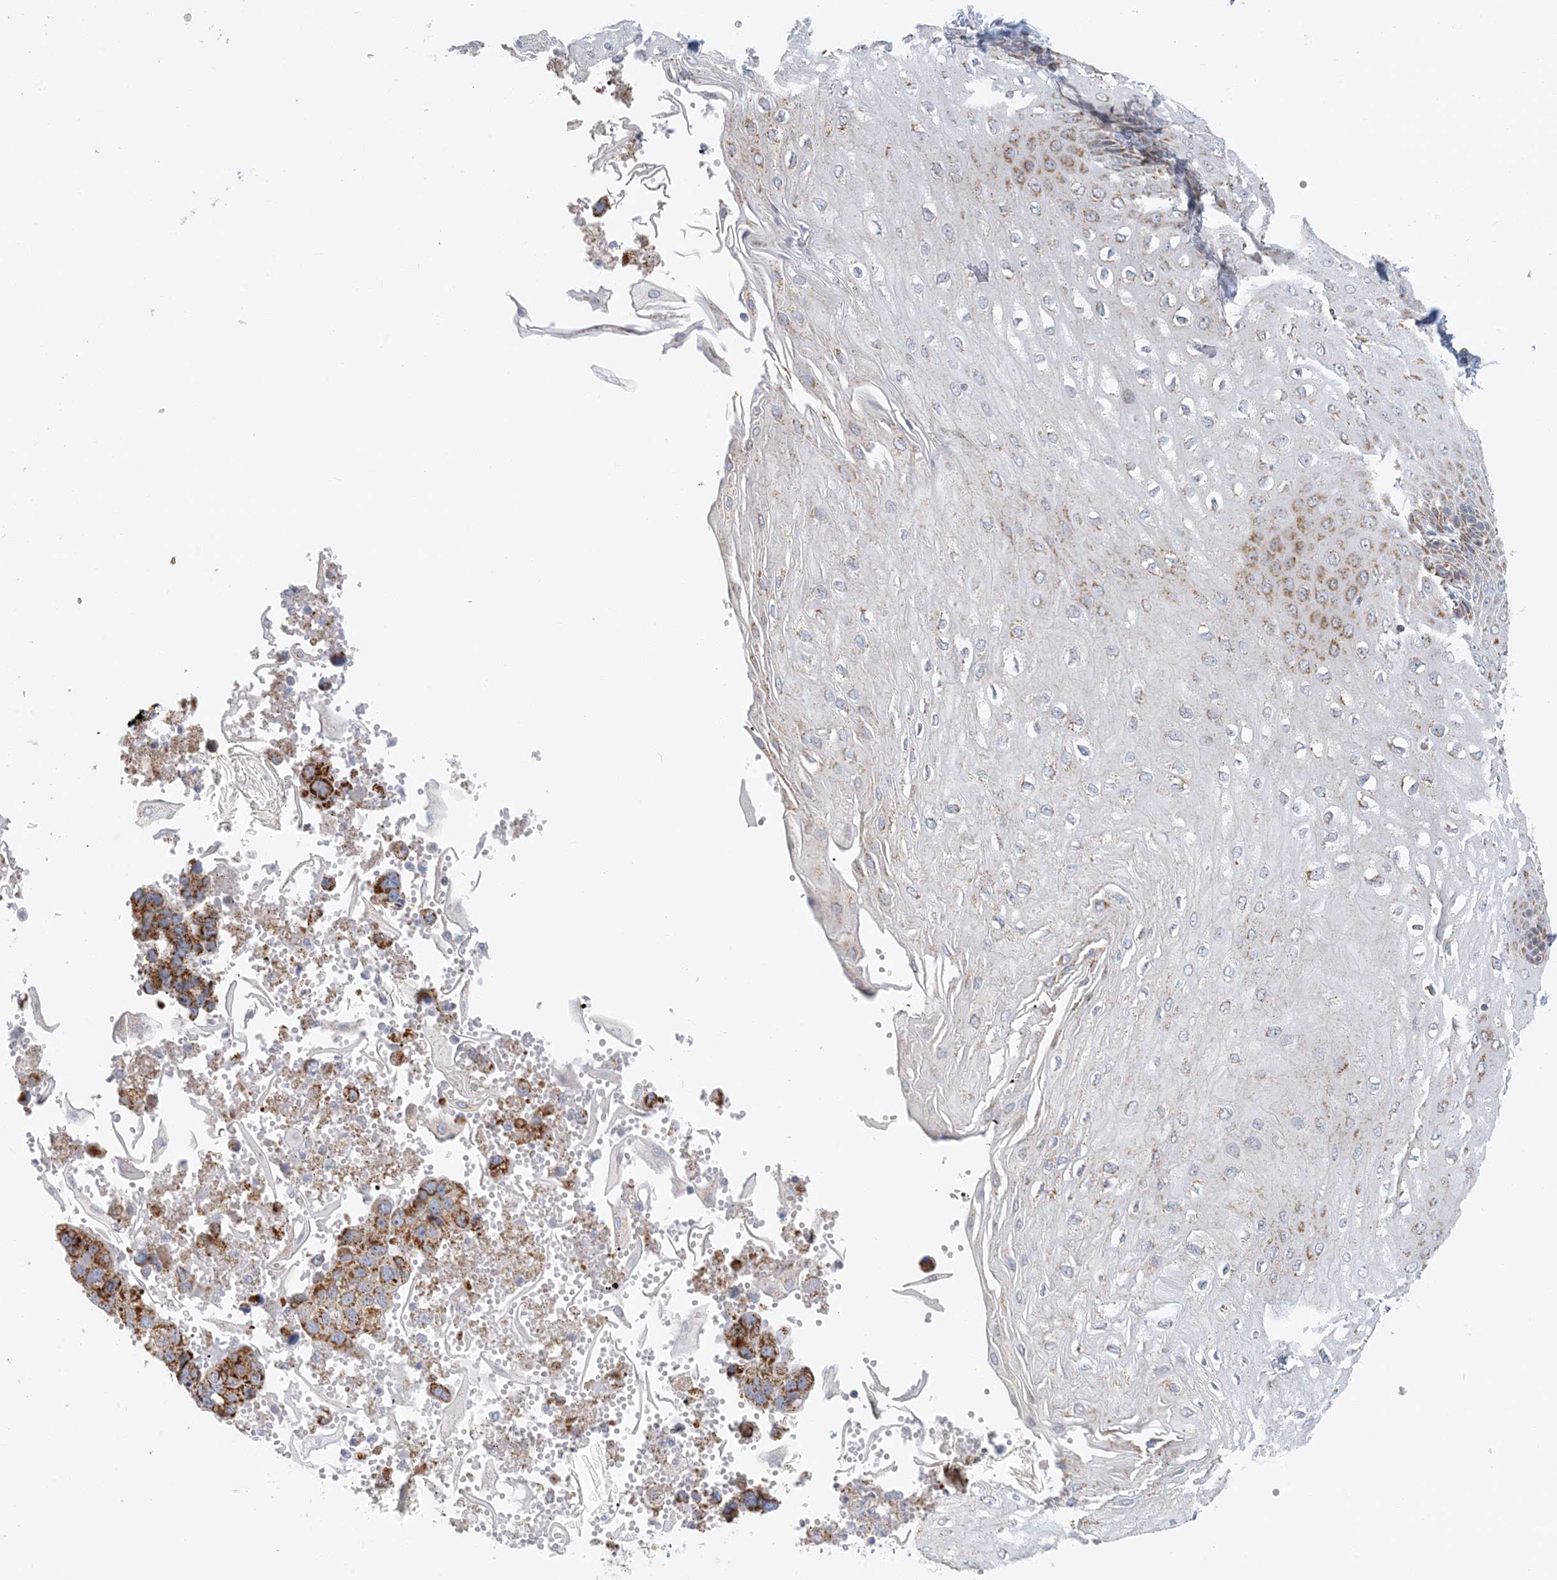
{"staining": {"intensity": "moderate", "quantity": "25%-75%", "location": "cytoplasmic/membranous"}, "tissue": "esophagus", "cell_type": "Squamous epithelial cells", "image_type": "normal", "snomed": [{"axis": "morphology", "description": "Normal tissue, NOS"}, {"axis": "topography", "description": "Esophagus"}], "caption": "Immunohistochemistry (IHC) image of benign esophagus stained for a protein (brown), which demonstrates medium levels of moderate cytoplasmic/membranous staining in approximately 25%-75% of squamous epithelial cells.", "gene": "BDH1", "patient": {"sex": "male", "age": 60}}